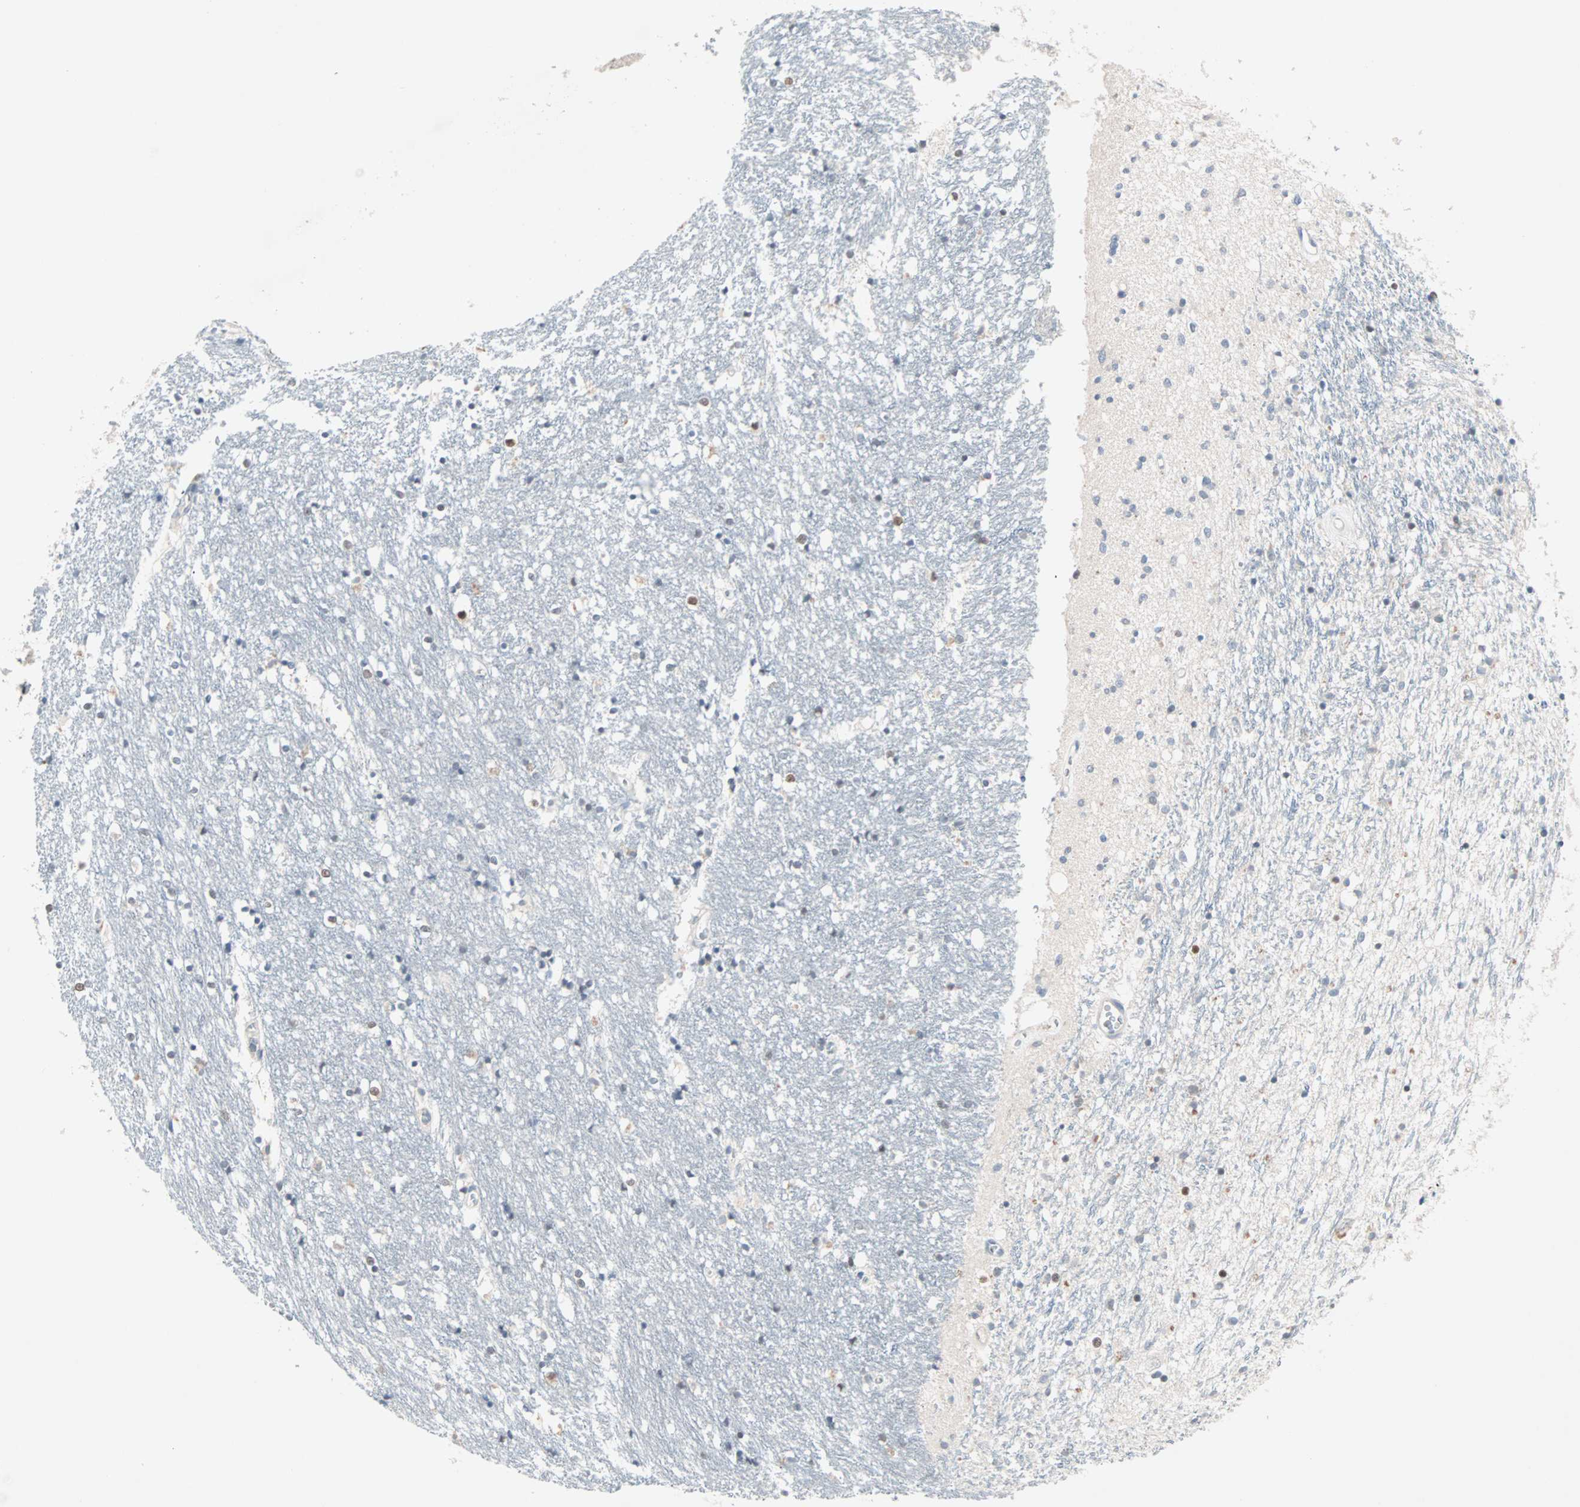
{"staining": {"intensity": "moderate", "quantity": "<25%", "location": "nuclear"}, "tissue": "caudate", "cell_type": "Glial cells", "image_type": "normal", "snomed": [{"axis": "morphology", "description": "Normal tissue, NOS"}, {"axis": "topography", "description": "Lateral ventricle wall"}], "caption": "The photomicrograph demonstrates staining of normal caudate, revealing moderate nuclear protein expression (brown color) within glial cells. The protein of interest is stained brown, and the nuclei are stained in blue (DAB (3,3'-diaminobenzidine) IHC with brightfield microscopy, high magnification).", "gene": "CCNE2", "patient": {"sex": "female", "age": 54}}